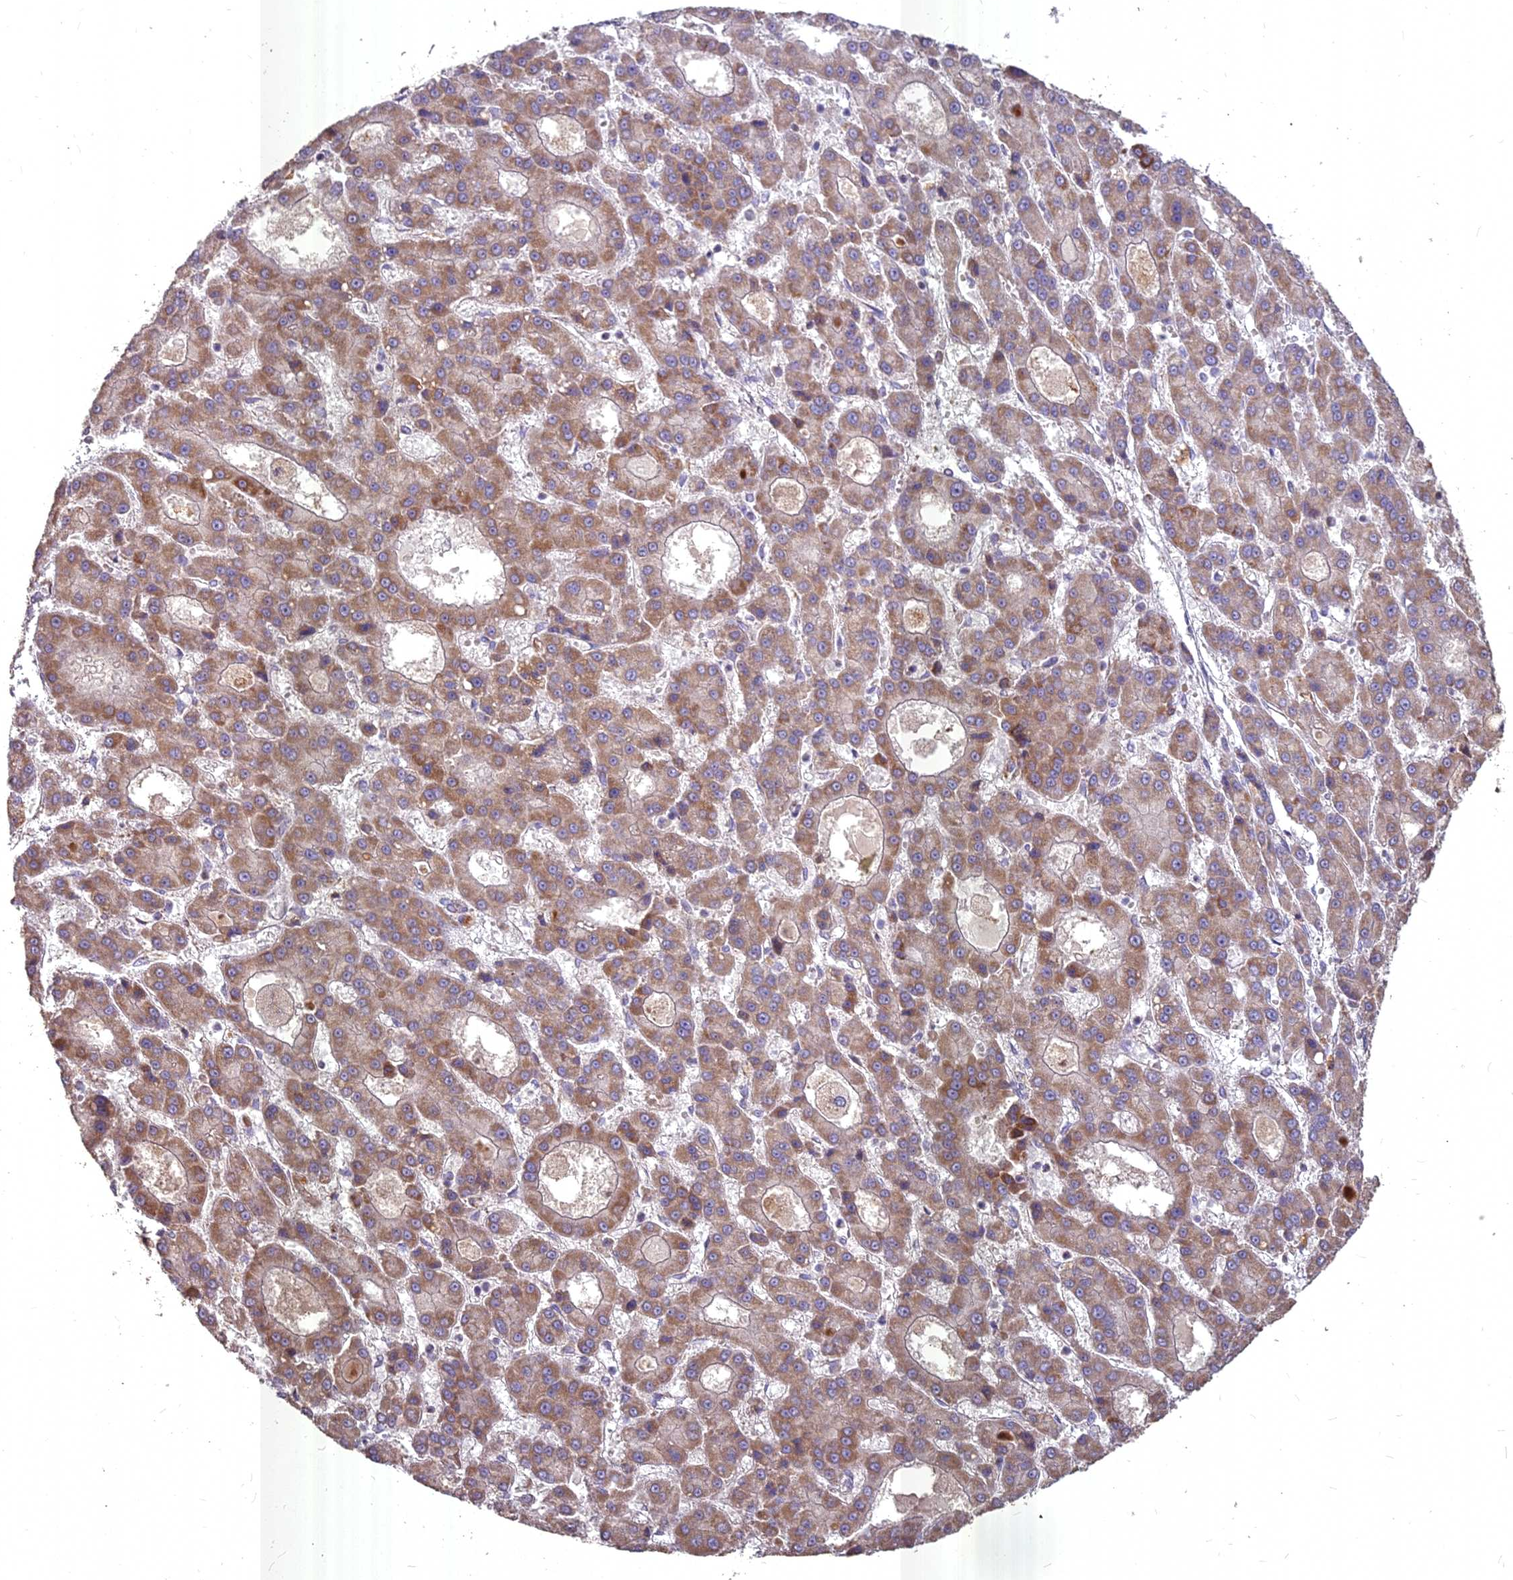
{"staining": {"intensity": "moderate", "quantity": ">75%", "location": "cytoplasmic/membranous"}, "tissue": "liver cancer", "cell_type": "Tumor cells", "image_type": "cancer", "snomed": [{"axis": "morphology", "description": "Carcinoma, Hepatocellular, NOS"}, {"axis": "topography", "description": "Liver"}], "caption": "DAB (3,3'-diaminobenzidine) immunohistochemical staining of human liver hepatocellular carcinoma shows moderate cytoplasmic/membranous protein positivity in approximately >75% of tumor cells.", "gene": "COX11", "patient": {"sex": "male", "age": 70}}